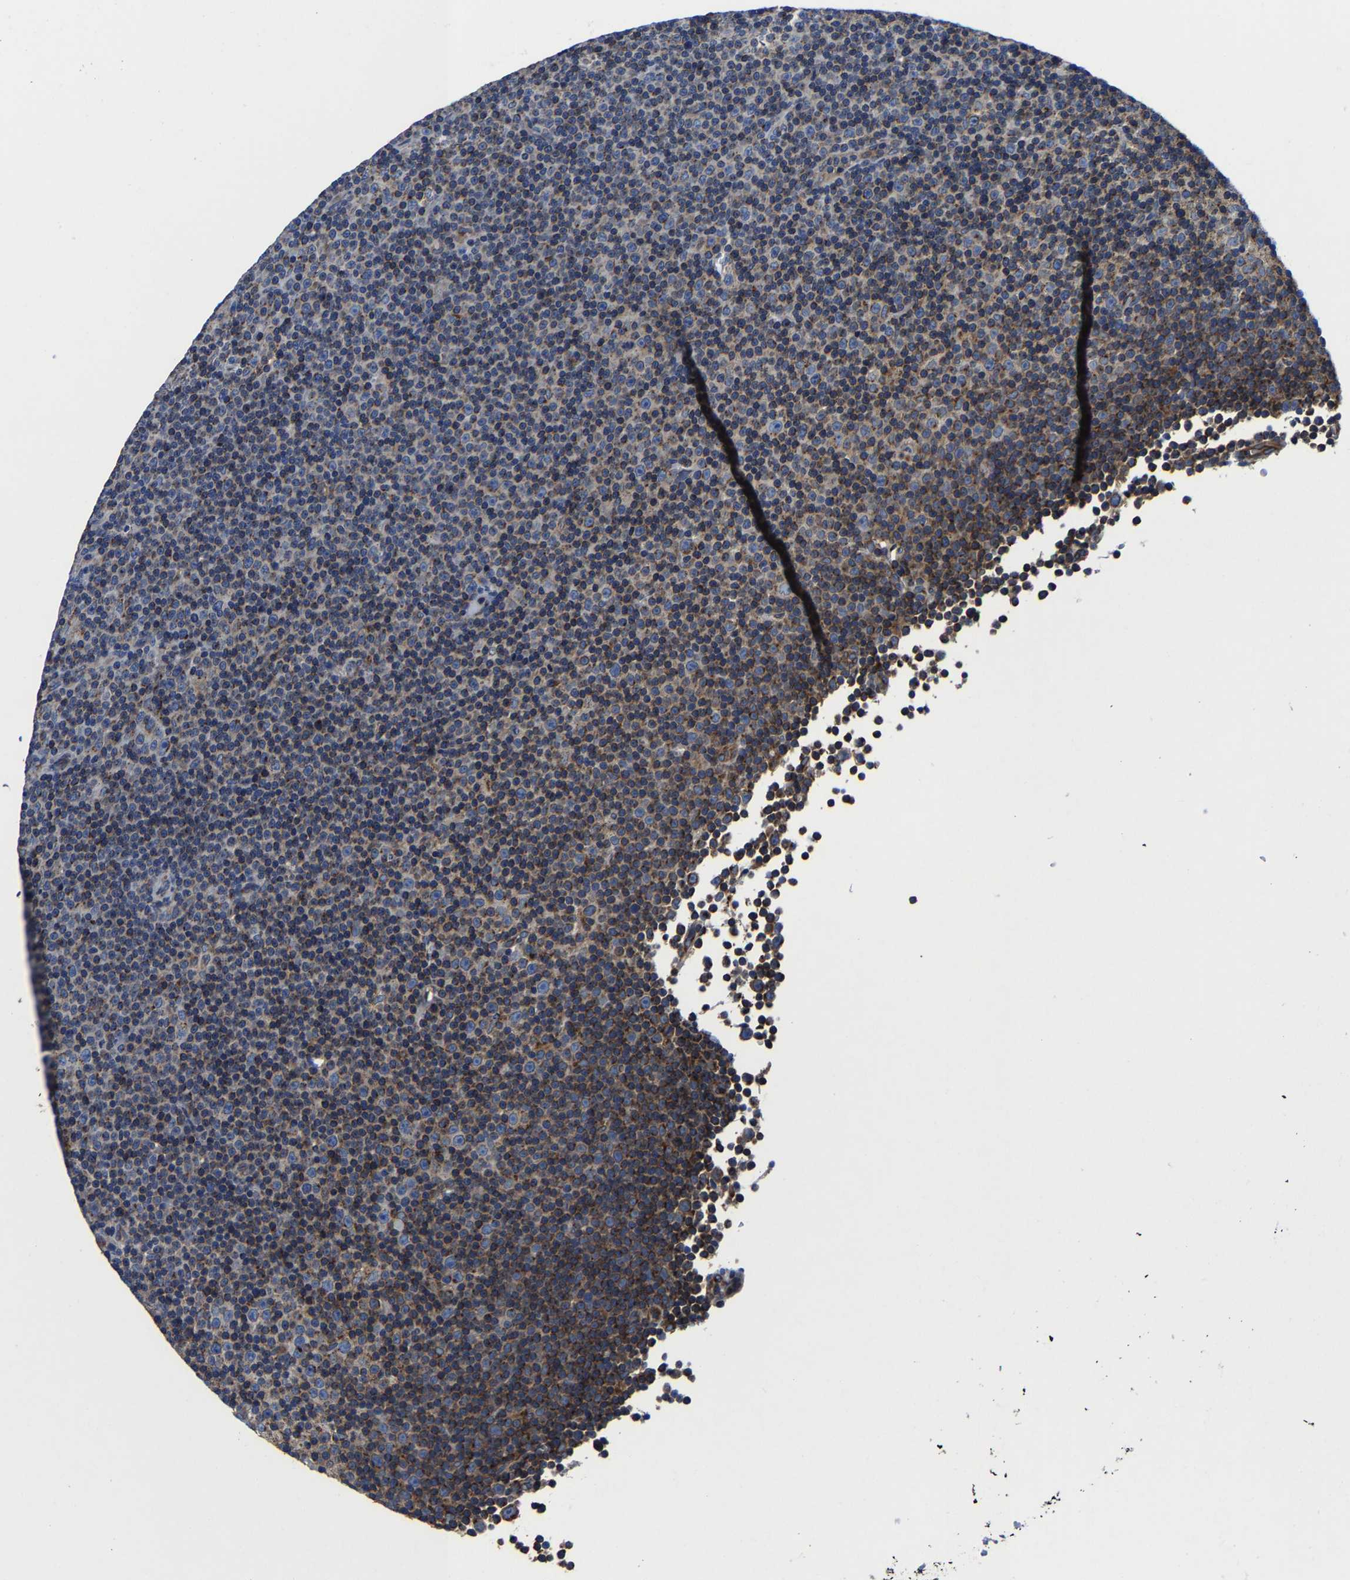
{"staining": {"intensity": "moderate", "quantity": "25%-75%", "location": "cytoplasmic/membranous"}, "tissue": "lymphoma", "cell_type": "Tumor cells", "image_type": "cancer", "snomed": [{"axis": "morphology", "description": "Malignant lymphoma, non-Hodgkin's type, Low grade"}, {"axis": "topography", "description": "Lymph node"}], "caption": "Immunohistochemical staining of human lymphoma reveals moderate cytoplasmic/membranous protein expression in approximately 25%-75% of tumor cells.", "gene": "EBAG9", "patient": {"sex": "female", "age": 67}}